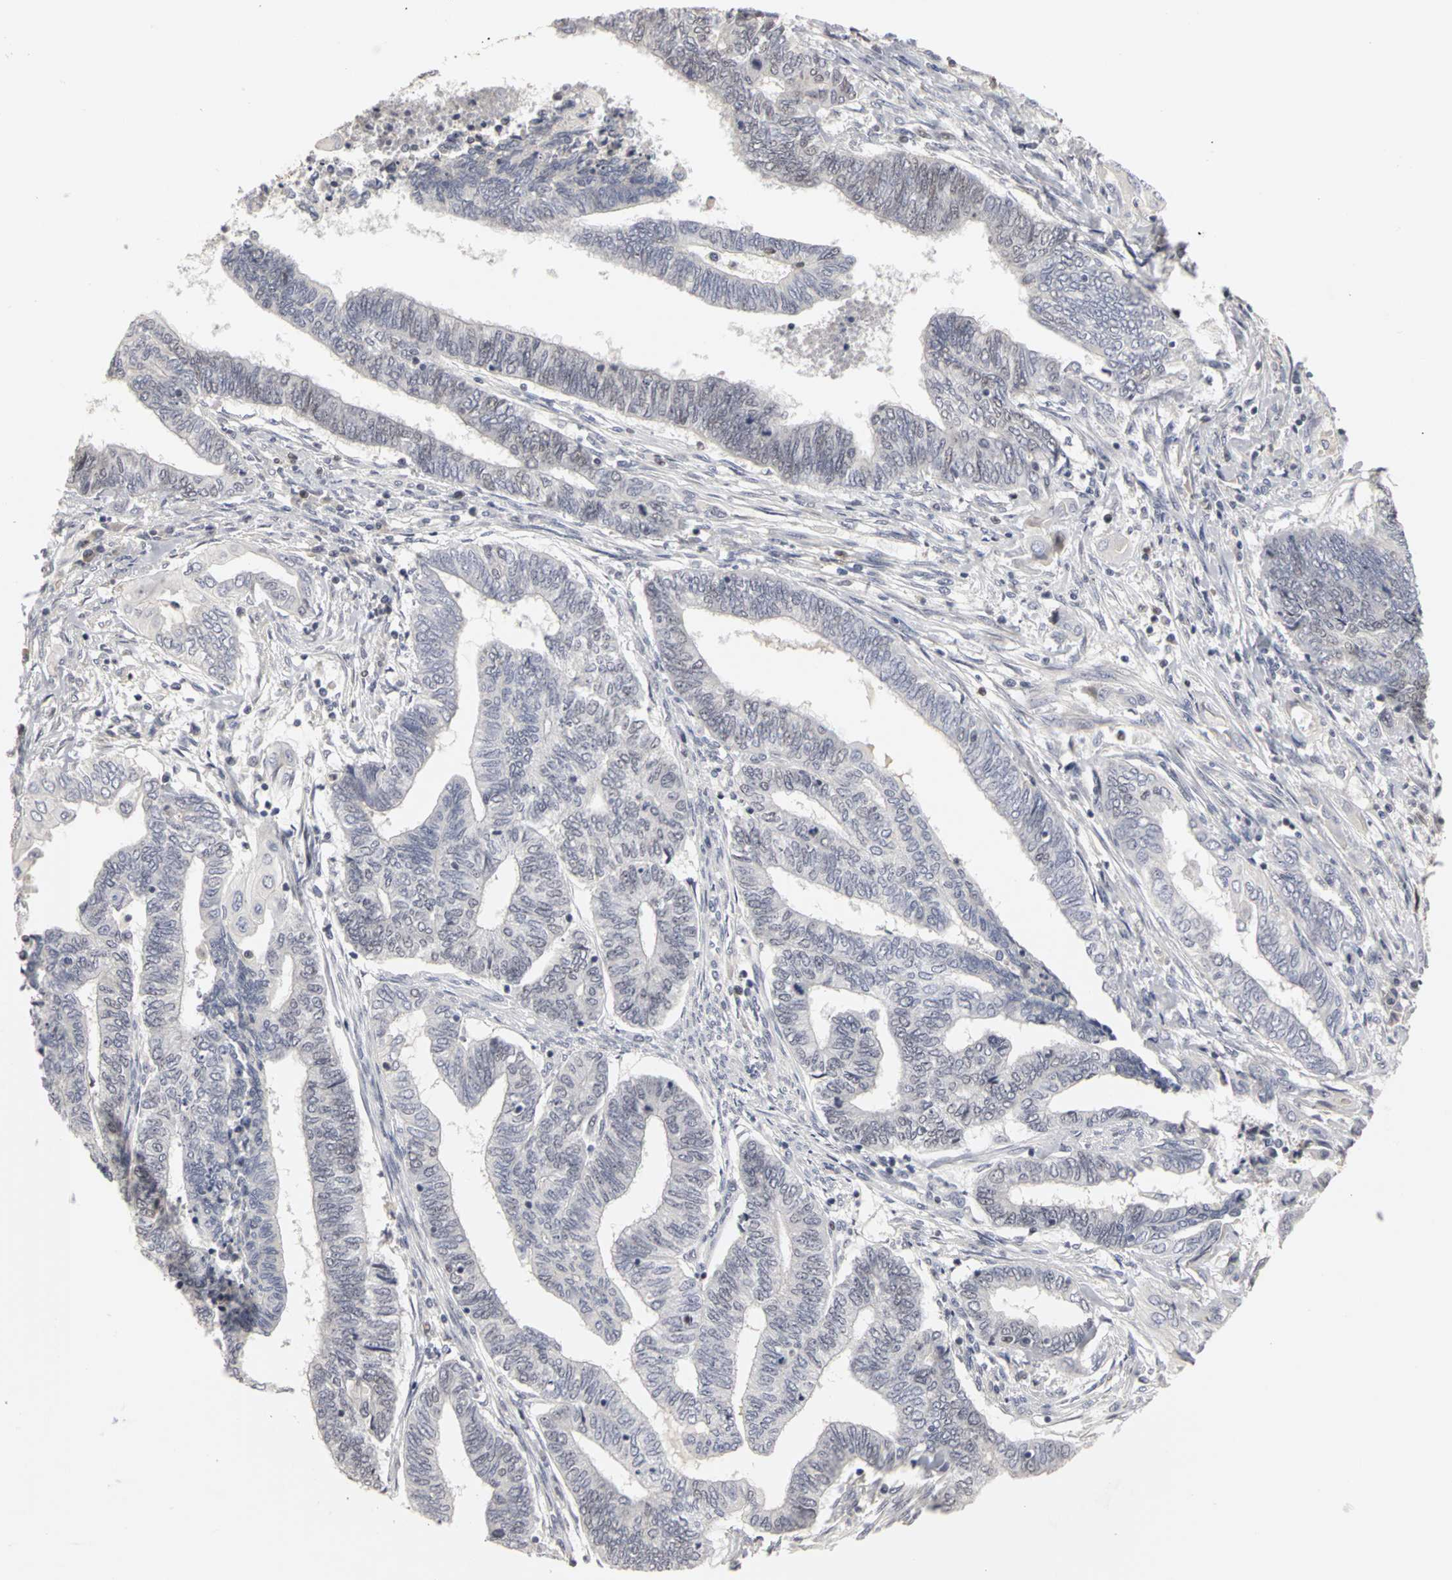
{"staining": {"intensity": "negative", "quantity": "none", "location": "none"}, "tissue": "endometrial cancer", "cell_type": "Tumor cells", "image_type": "cancer", "snomed": [{"axis": "morphology", "description": "Adenocarcinoma, NOS"}, {"axis": "topography", "description": "Uterus"}, {"axis": "topography", "description": "Endometrium"}], "caption": "Tumor cells show no significant staining in adenocarcinoma (endometrial). Brightfield microscopy of immunohistochemistry (IHC) stained with DAB (3,3'-diaminobenzidine) (brown) and hematoxylin (blue), captured at high magnification.", "gene": "MCM6", "patient": {"sex": "female", "age": 70}}